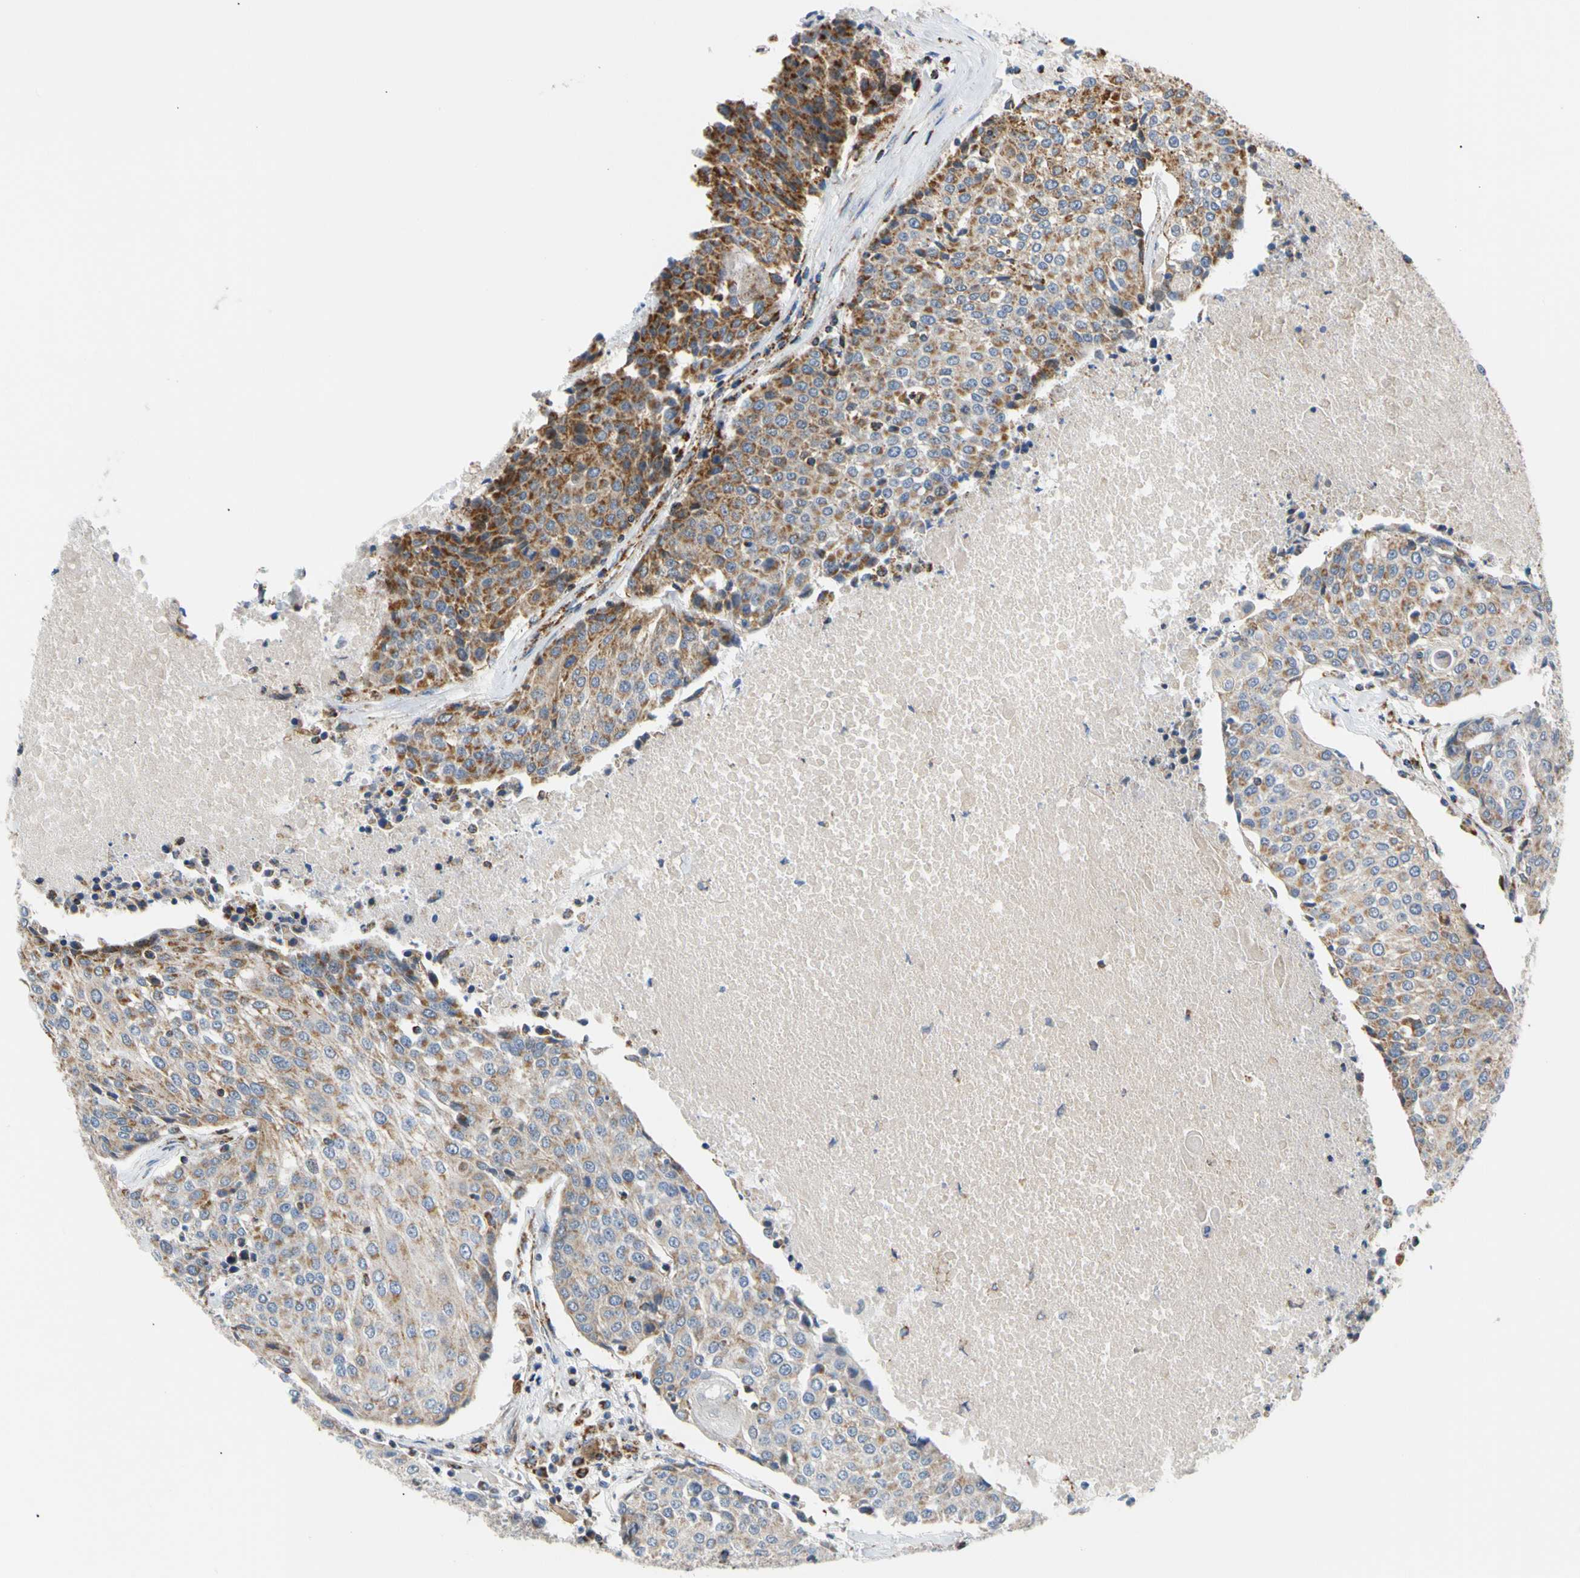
{"staining": {"intensity": "strong", "quantity": ">75%", "location": "cytoplasmic/membranous"}, "tissue": "urothelial cancer", "cell_type": "Tumor cells", "image_type": "cancer", "snomed": [{"axis": "morphology", "description": "Urothelial carcinoma, High grade"}, {"axis": "topography", "description": "Urinary bladder"}], "caption": "Immunohistochemistry (IHC) (DAB (3,3'-diaminobenzidine)) staining of high-grade urothelial carcinoma shows strong cytoplasmic/membranous protein positivity in approximately >75% of tumor cells. (Brightfield microscopy of DAB IHC at high magnification).", "gene": "ACAT1", "patient": {"sex": "female", "age": 85}}